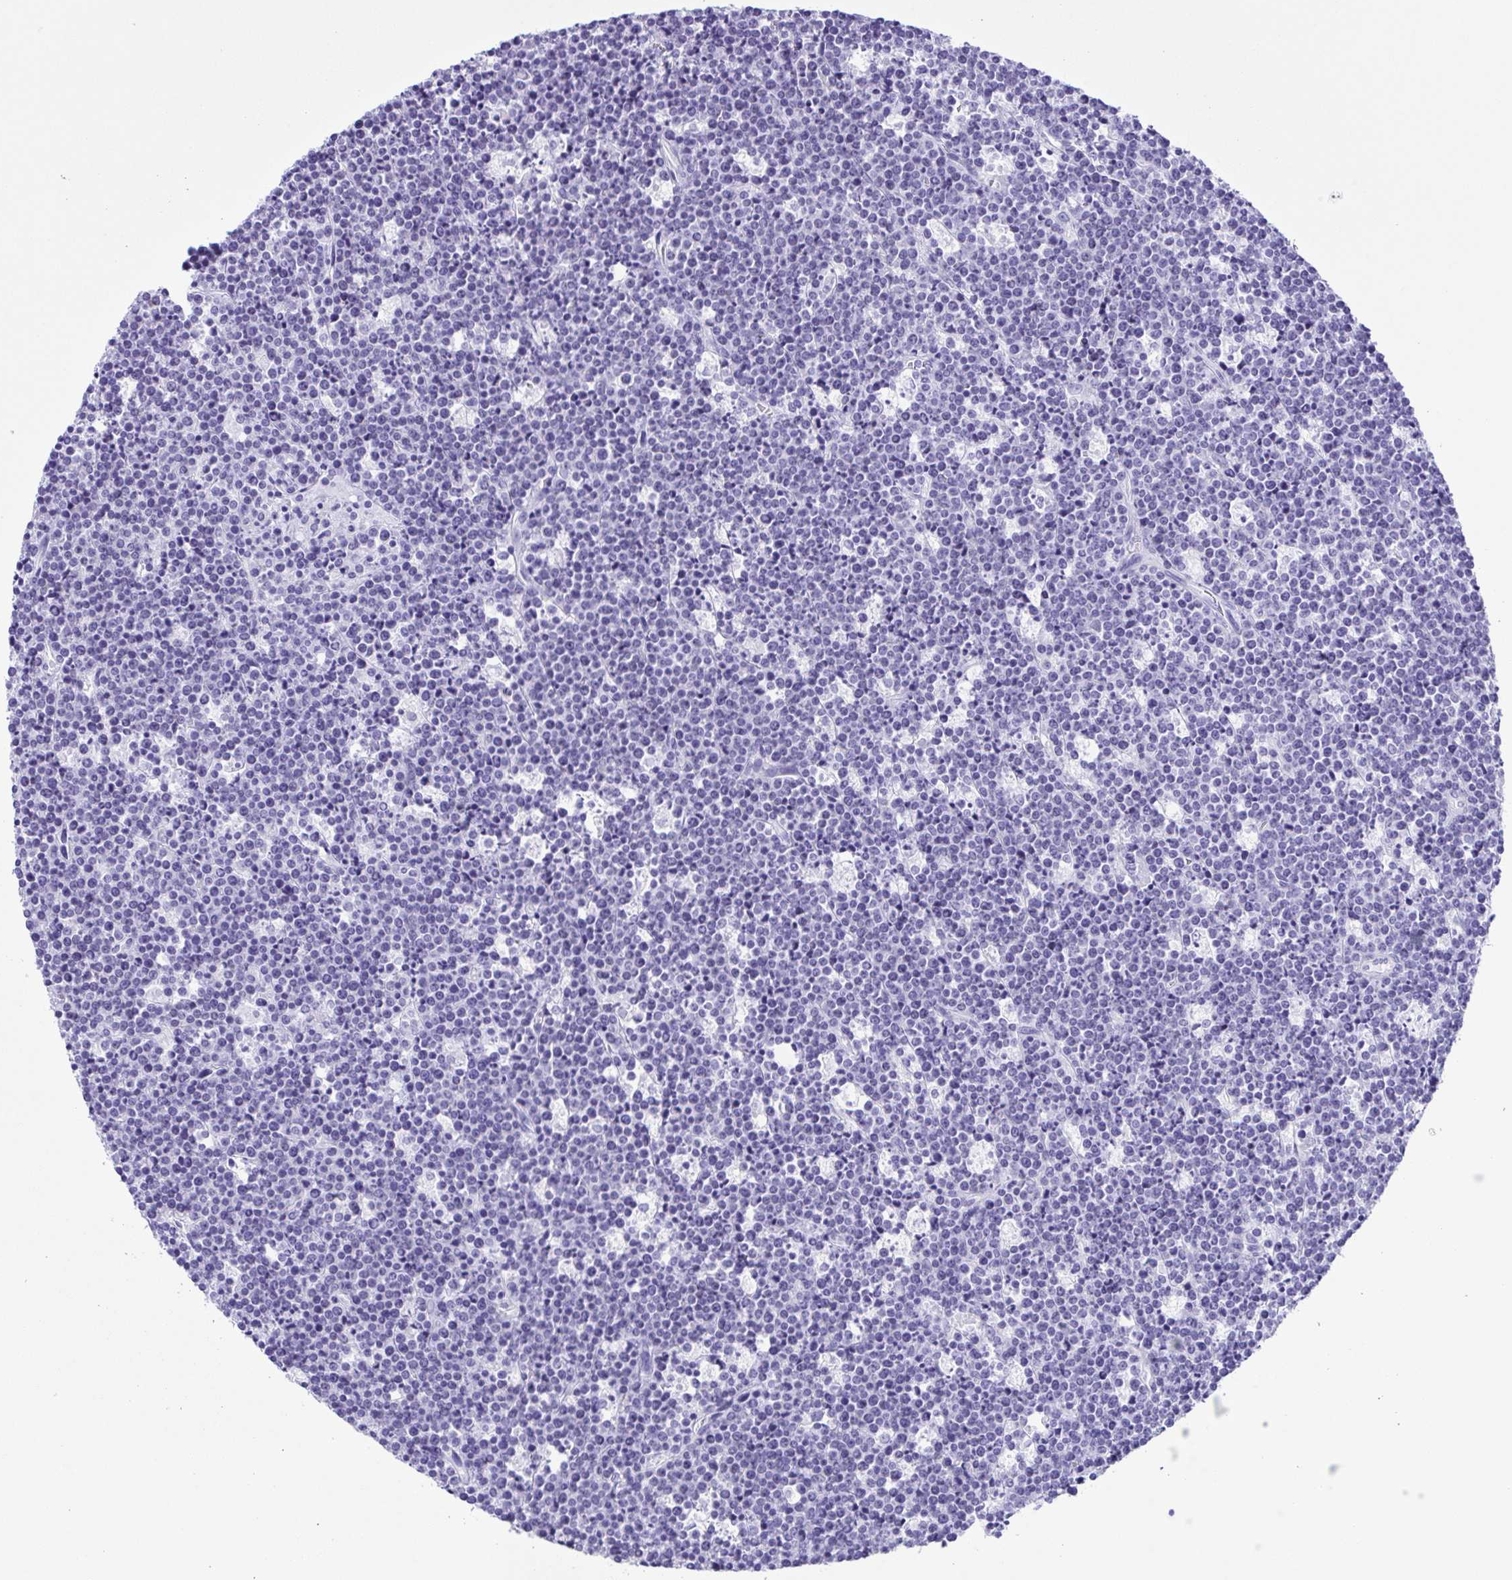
{"staining": {"intensity": "negative", "quantity": "none", "location": "none"}, "tissue": "lymphoma", "cell_type": "Tumor cells", "image_type": "cancer", "snomed": [{"axis": "morphology", "description": "Malignant lymphoma, non-Hodgkin's type, High grade"}, {"axis": "topography", "description": "Ovary"}], "caption": "An image of malignant lymphoma, non-Hodgkin's type (high-grade) stained for a protein displays no brown staining in tumor cells.", "gene": "PAK3", "patient": {"sex": "female", "age": 56}}